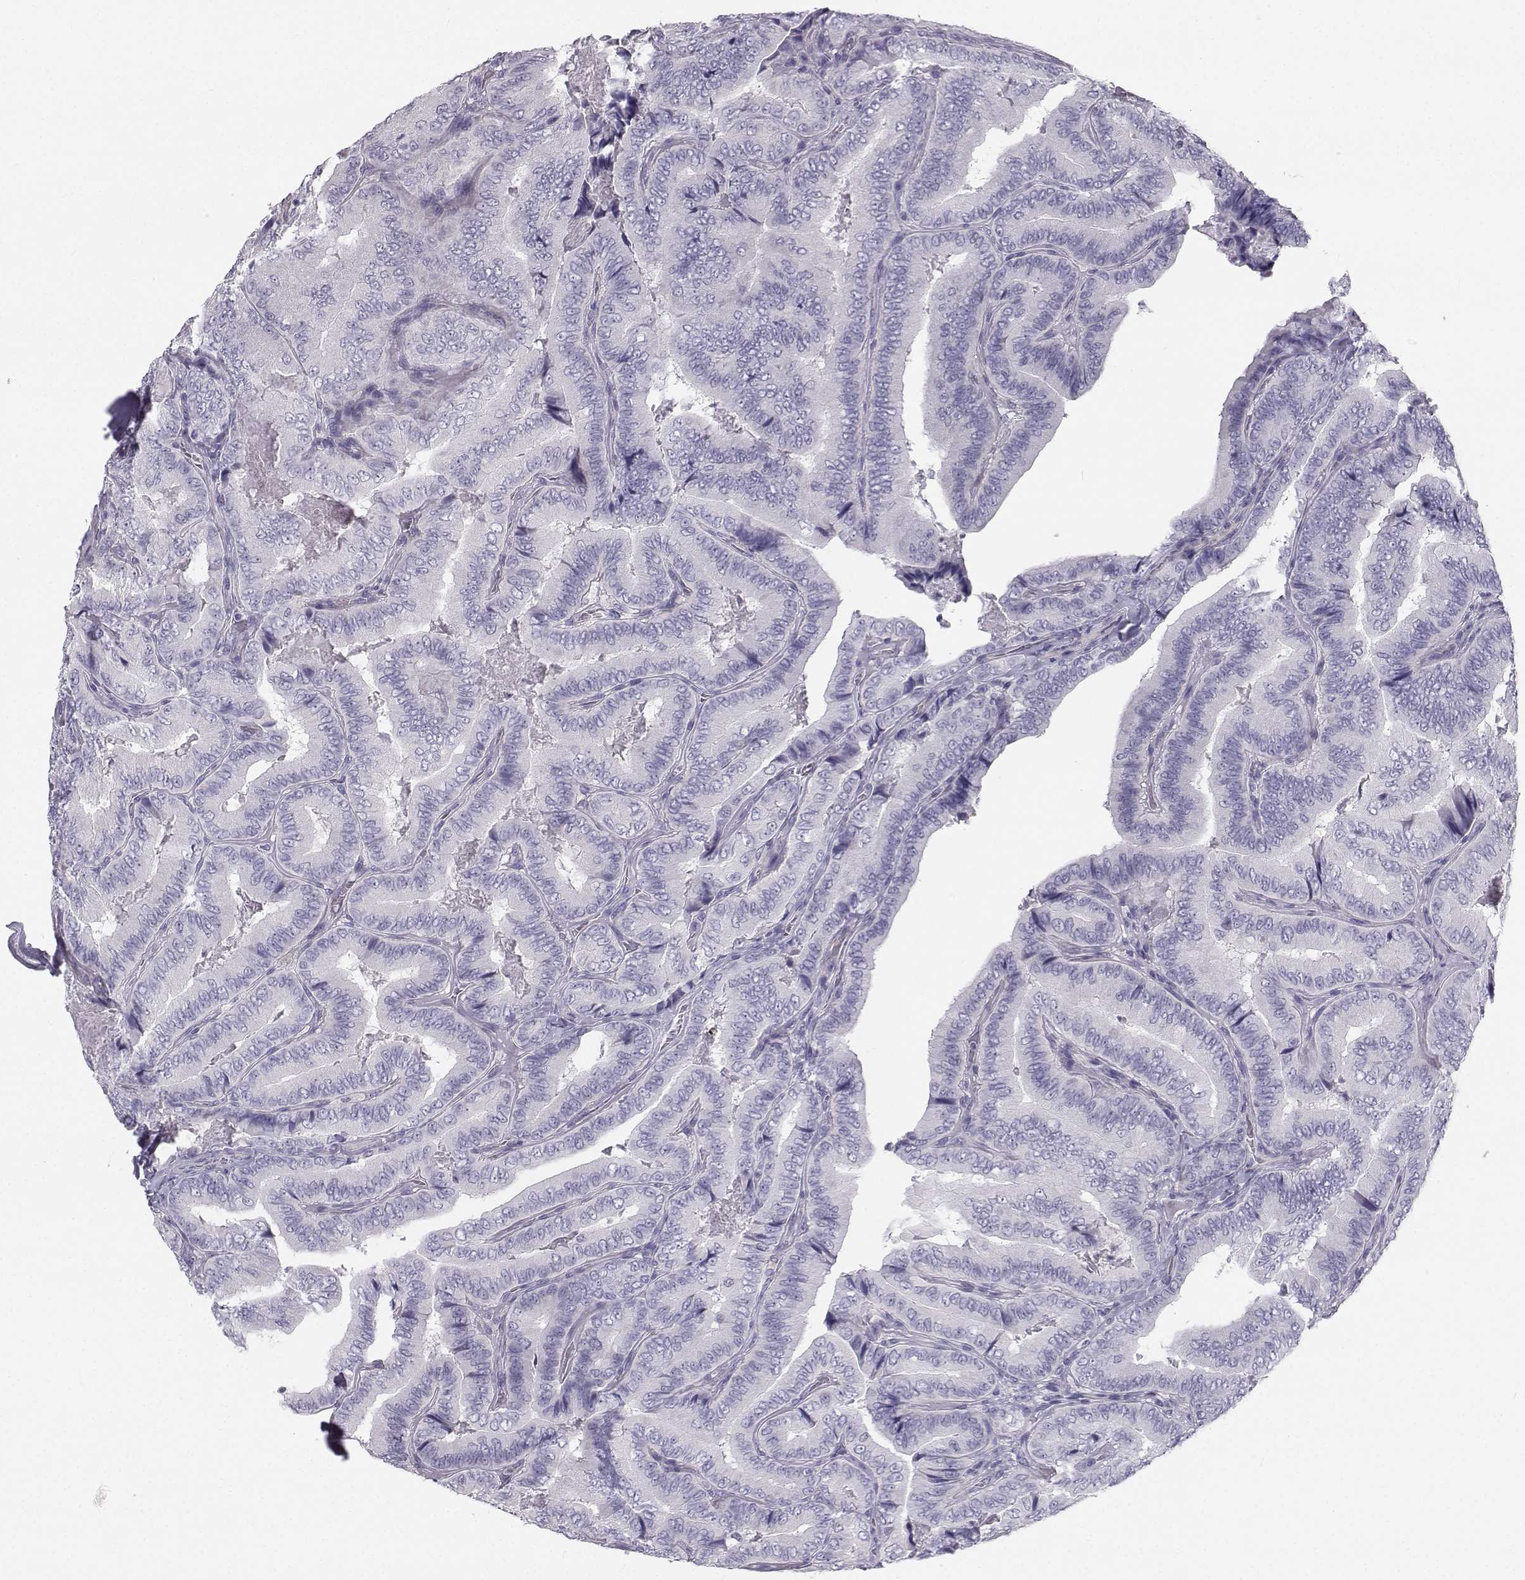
{"staining": {"intensity": "negative", "quantity": "none", "location": "none"}, "tissue": "thyroid cancer", "cell_type": "Tumor cells", "image_type": "cancer", "snomed": [{"axis": "morphology", "description": "Papillary adenocarcinoma, NOS"}, {"axis": "topography", "description": "Thyroid gland"}], "caption": "Tumor cells are negative for protein expression in human thyroid cancer (papillary adenocarcinoma). (Brightfield microscopy of DAB (3,3'-diaminobenzidine) IHC at high magnification).", "gene": "SYCE1", "patient": {"sex": "male", "age": 61}}